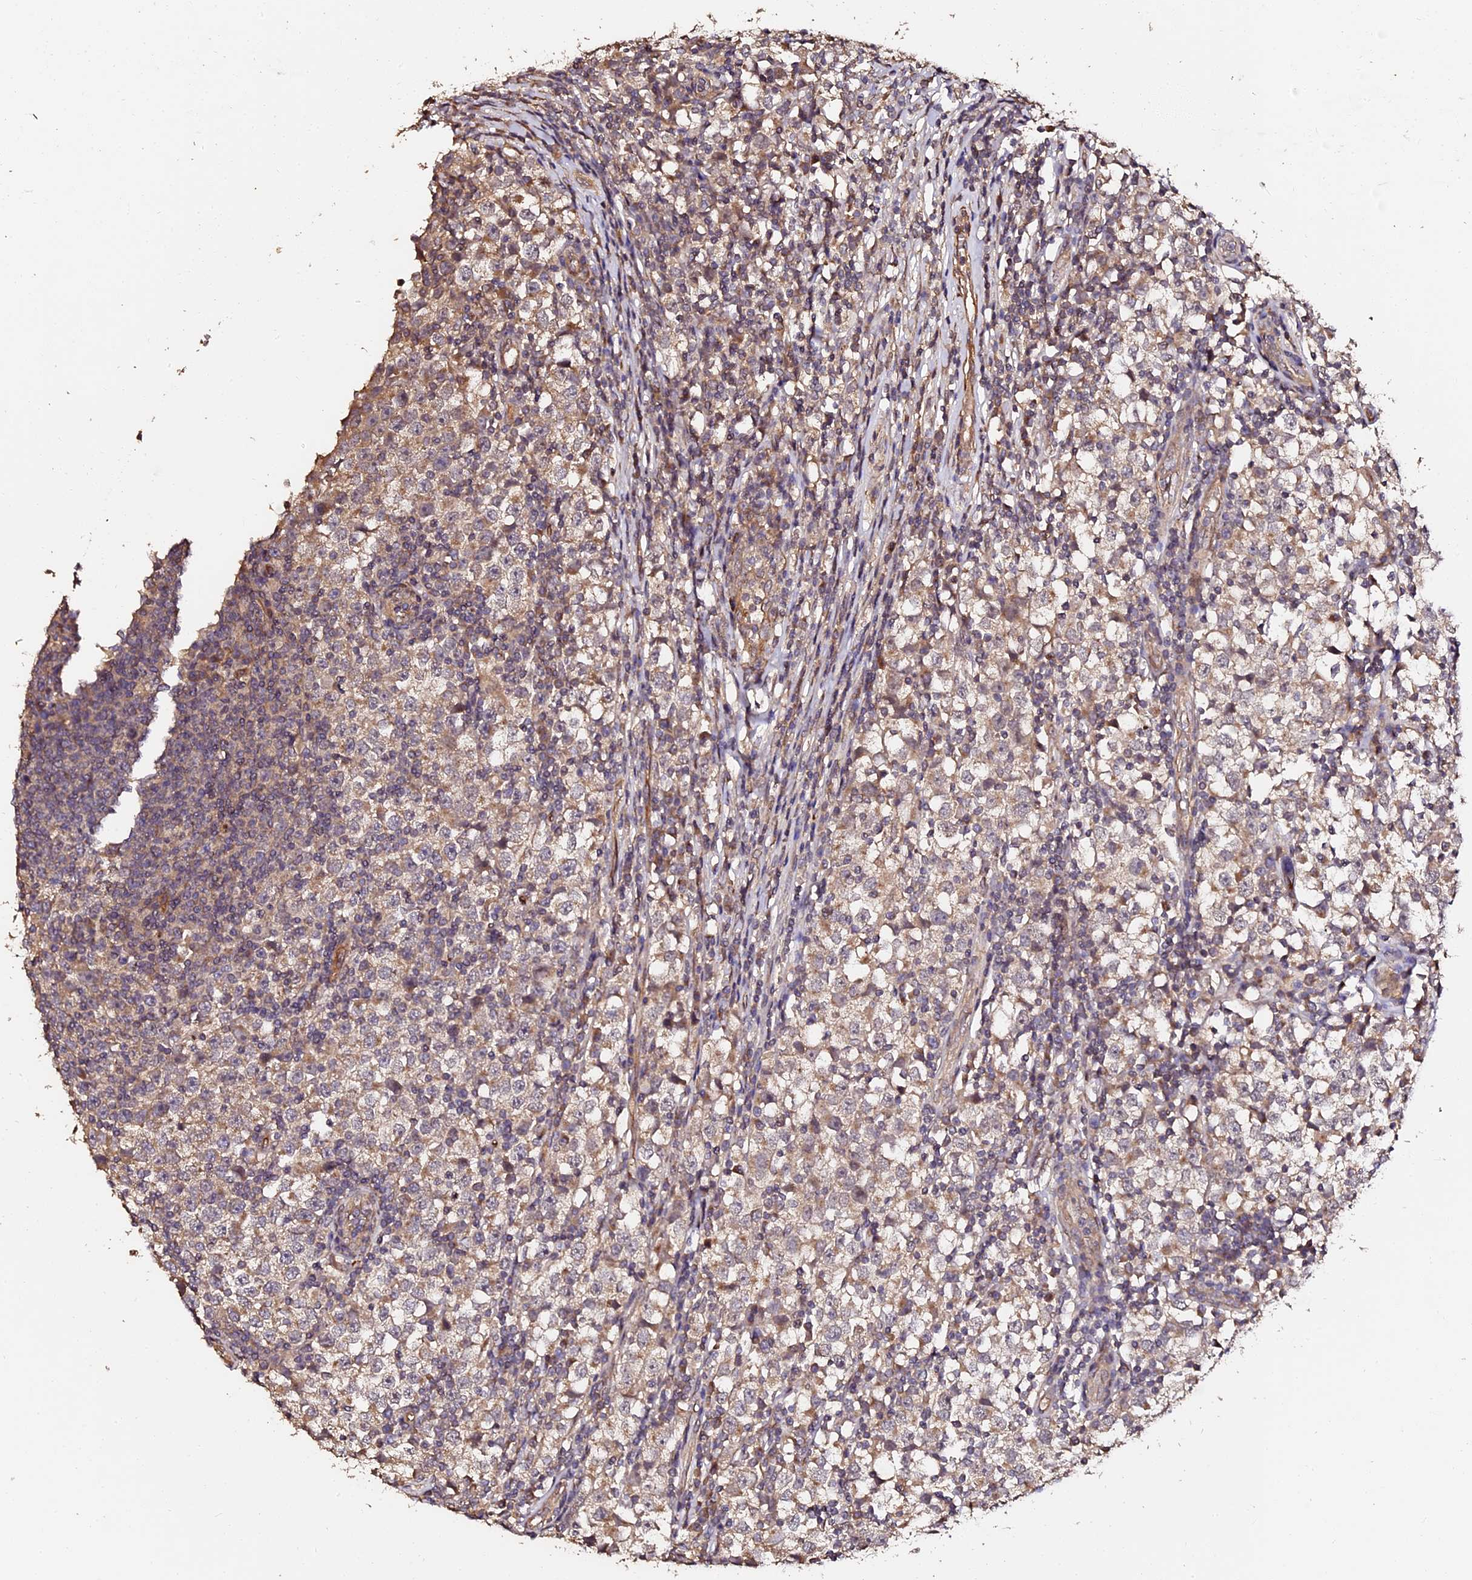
{"staining": {"intensity": "weak", "quantity": ">75%", "location": "cytoplasmic/membranous"}, "tissue": "testis cancer", "cell_type": "Tumor cells", "image_type": "cancer", "snomed": [{"axis": "morphology", "description": "Seminoma, NOS"}, {"axis": "topography", "description": "Testis"}], "caption": "The image reveals immunohistochemical staining of testis cancer (seminoma). There is weak cytoplasmic/membranous staining is seen in approximately >75% of tumor cells.", "gene": "TDO2", "patient": {"sex": "male", "age": 65}}